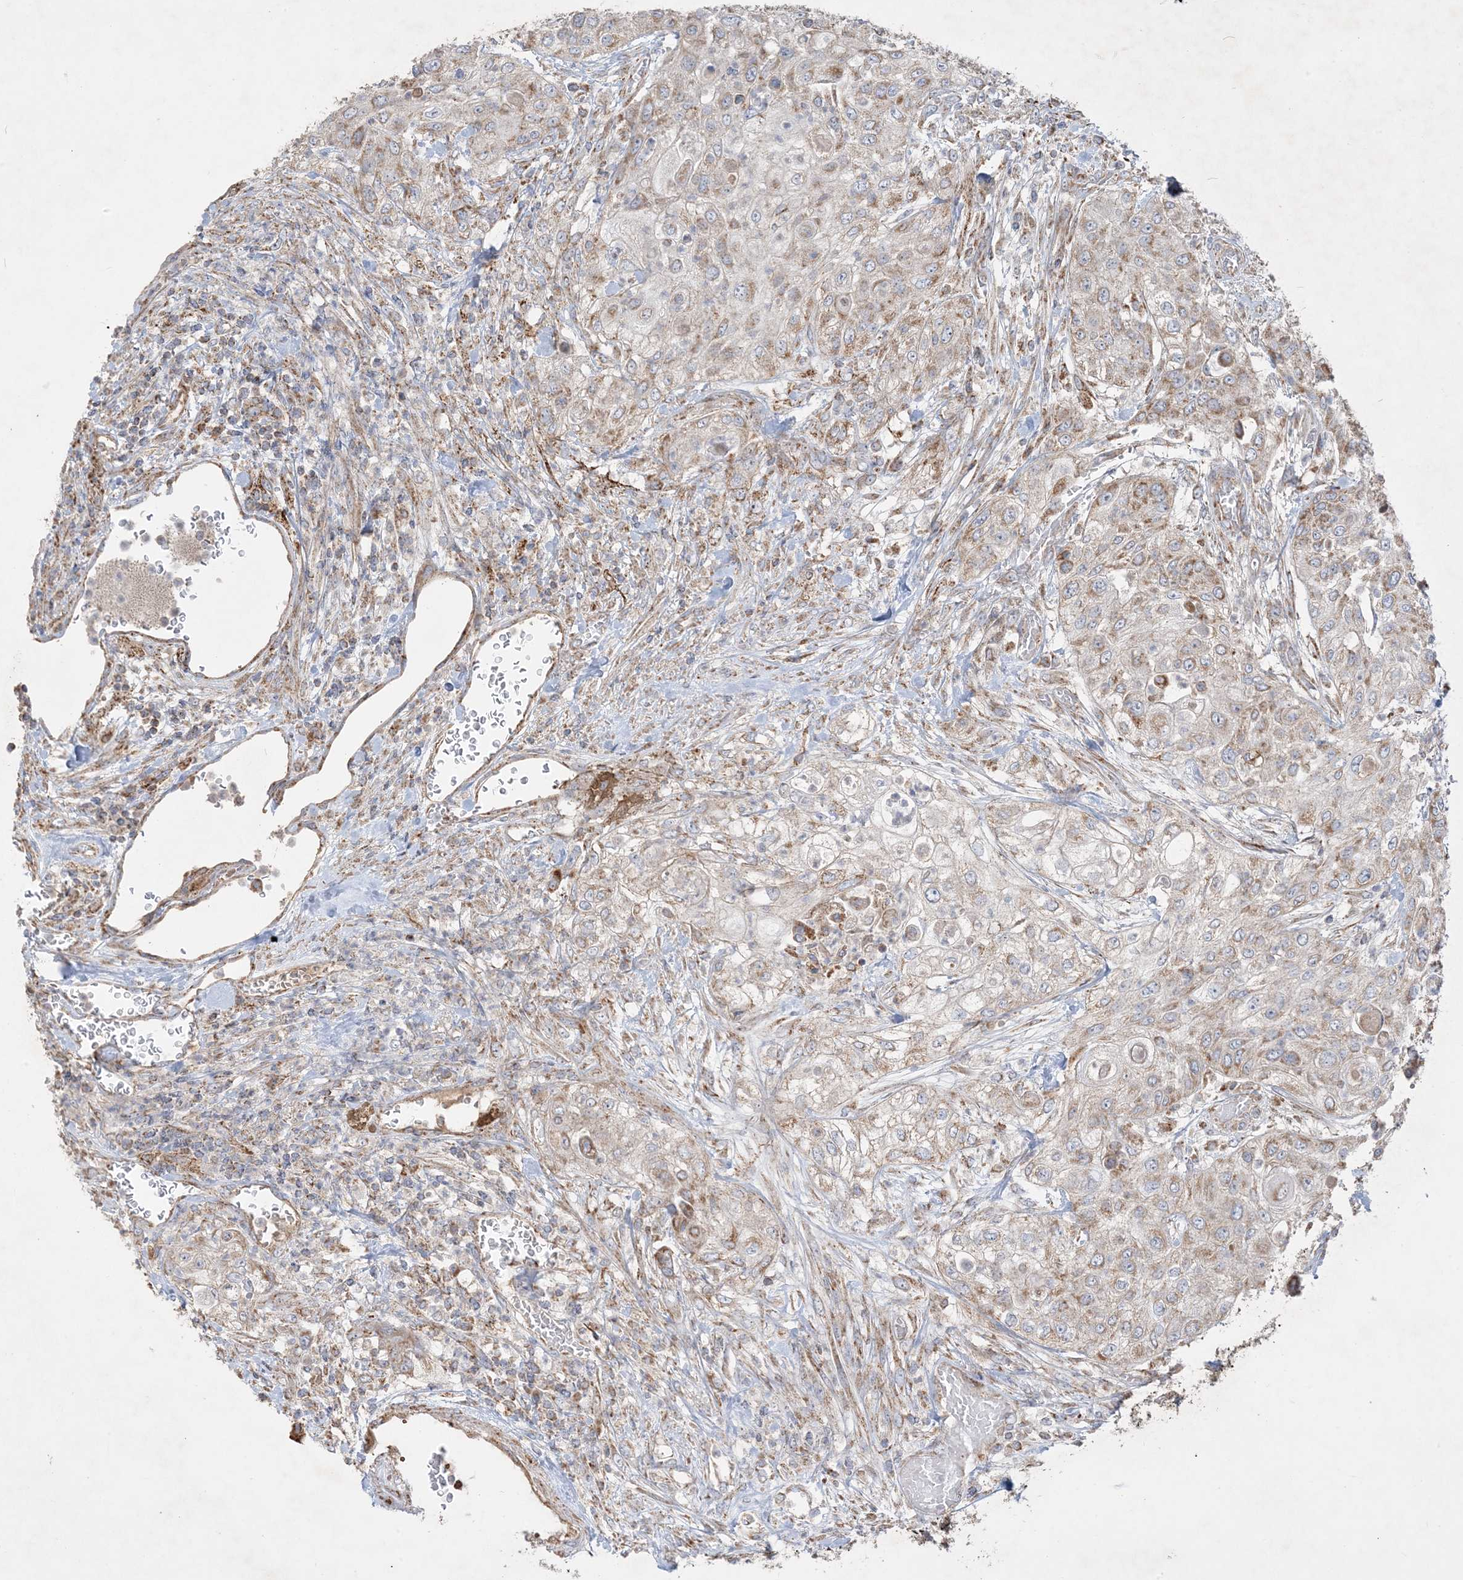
{"staining": {"intensity": "moderate", "quantity": "25%-75%", "location": "cytoplasmic/membranous"}, "tissue": "urothelial cancer", "cell_type": "Tumor cells", "image_type": "cancer", "snomed": [{"axis": "morphology", "description": "Urothelial carcinoma, High grade"}, {"axis": "topography", "description": "Urinary bladder"}], "caption": "This is a histology image of IHC staining of urothelial cancer, which shows moderate staining in the cytoplasmic/membranous of tumor cells.", "gene": "NDUFAF3", "patient": {"sex": "female", "age": 79}}